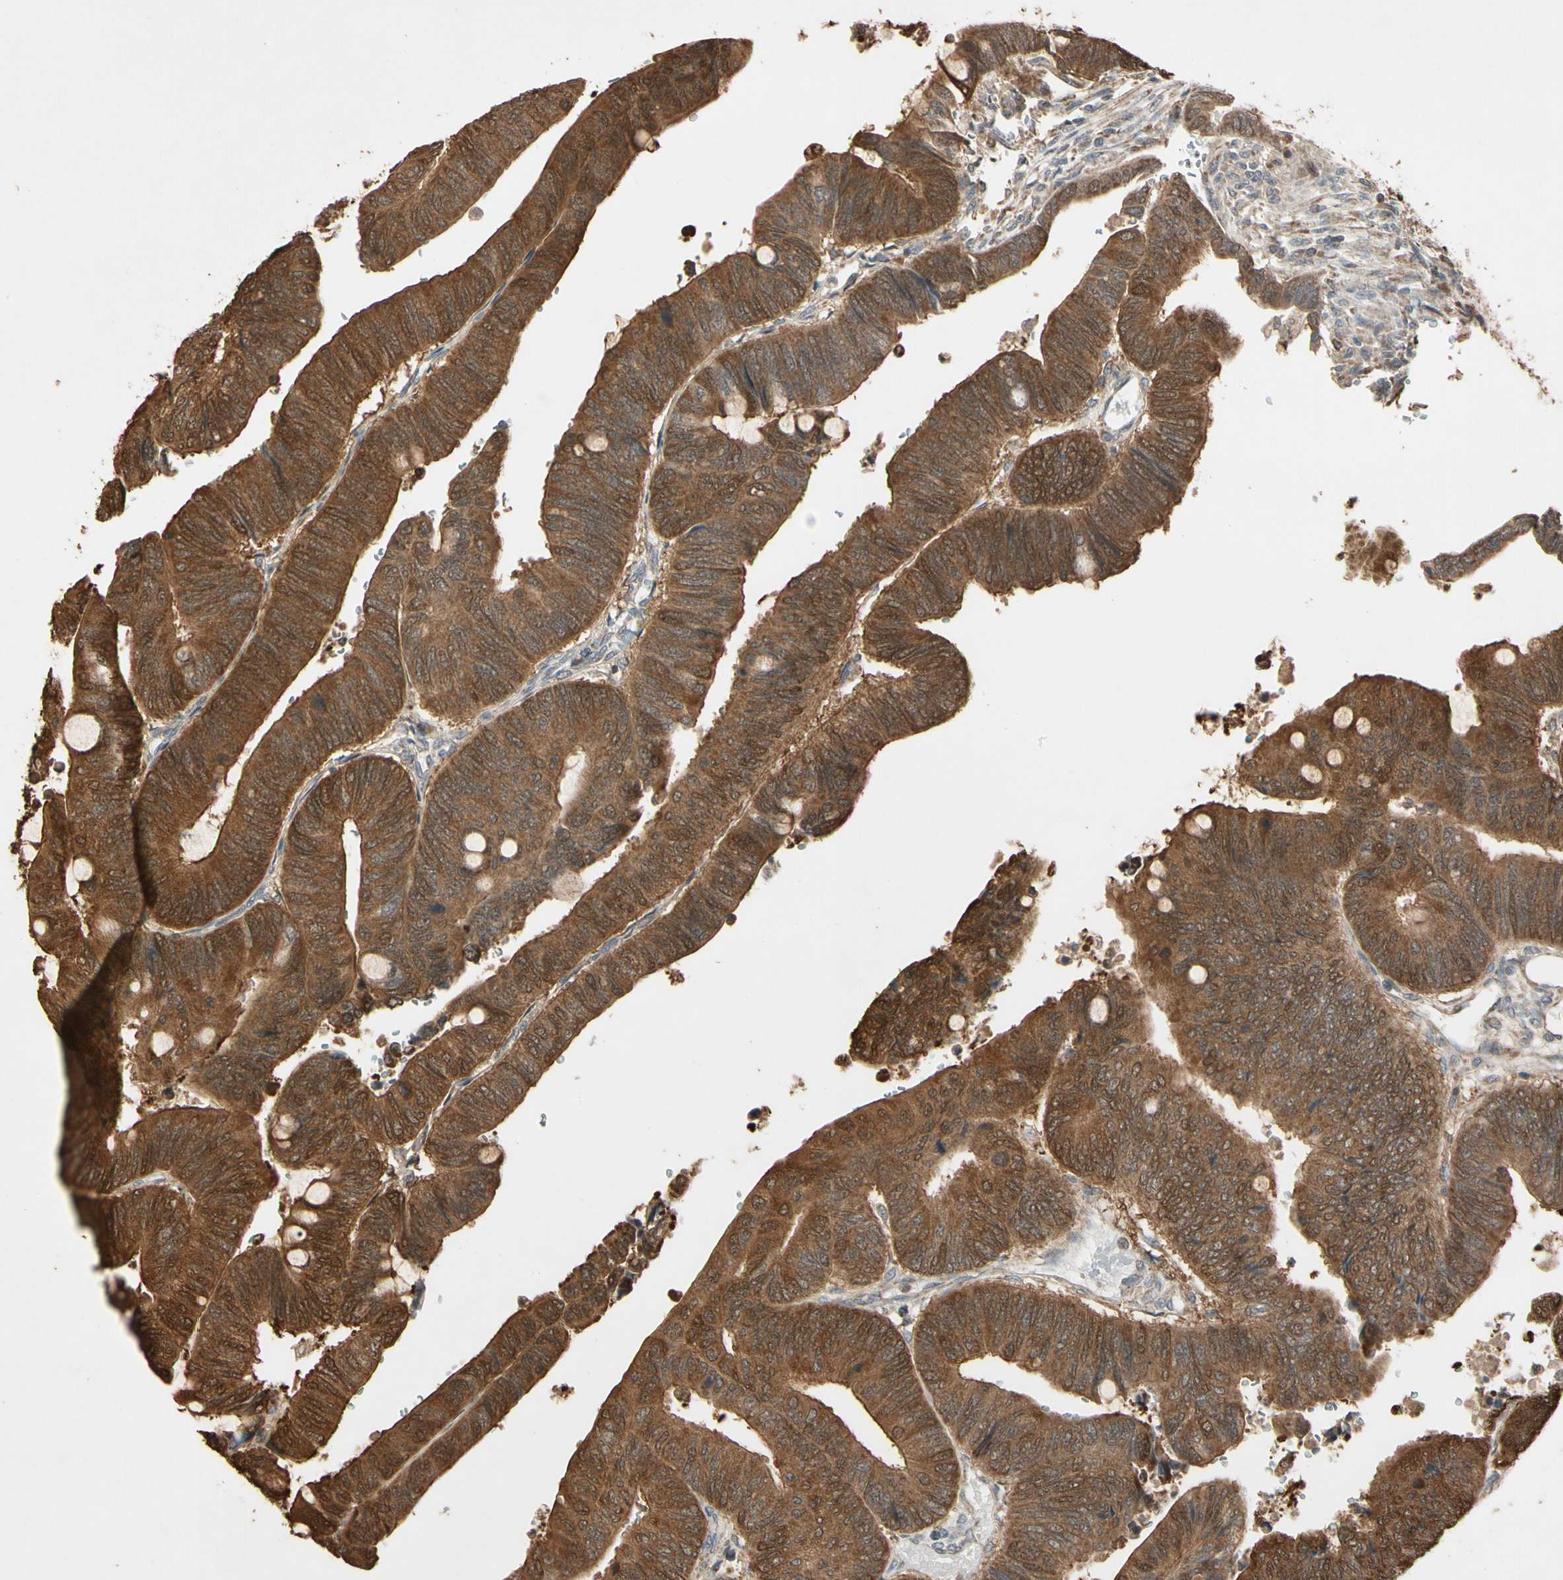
{"staining": {"intensity": "moderate", "quantity": ">75%", "location": "cytoplasmic/membranous"}, "tissue": "colorectal cancer", "cell_type": "Tumor cells", "image_type": "cancer", "snomed": [{"axis": "morphology", "description": "Normal tissue, NOS"}, {"axis": "morphology", "description": "Adenocarcinoma, NOS"}, {"axis": "topography", "description": "Rectum"}, {"axis": "topography", "description": "Peripheral nerve tissue"}], "caption": "Immunohistochemical staining of human adenocarcinoma (colorectal) exhibits moderate cytoplasmic/membranous protein expression in approximately >75% of tumor cells.", "gene": "PRDX5", "patient": {"sex": "male", "age": 92}}